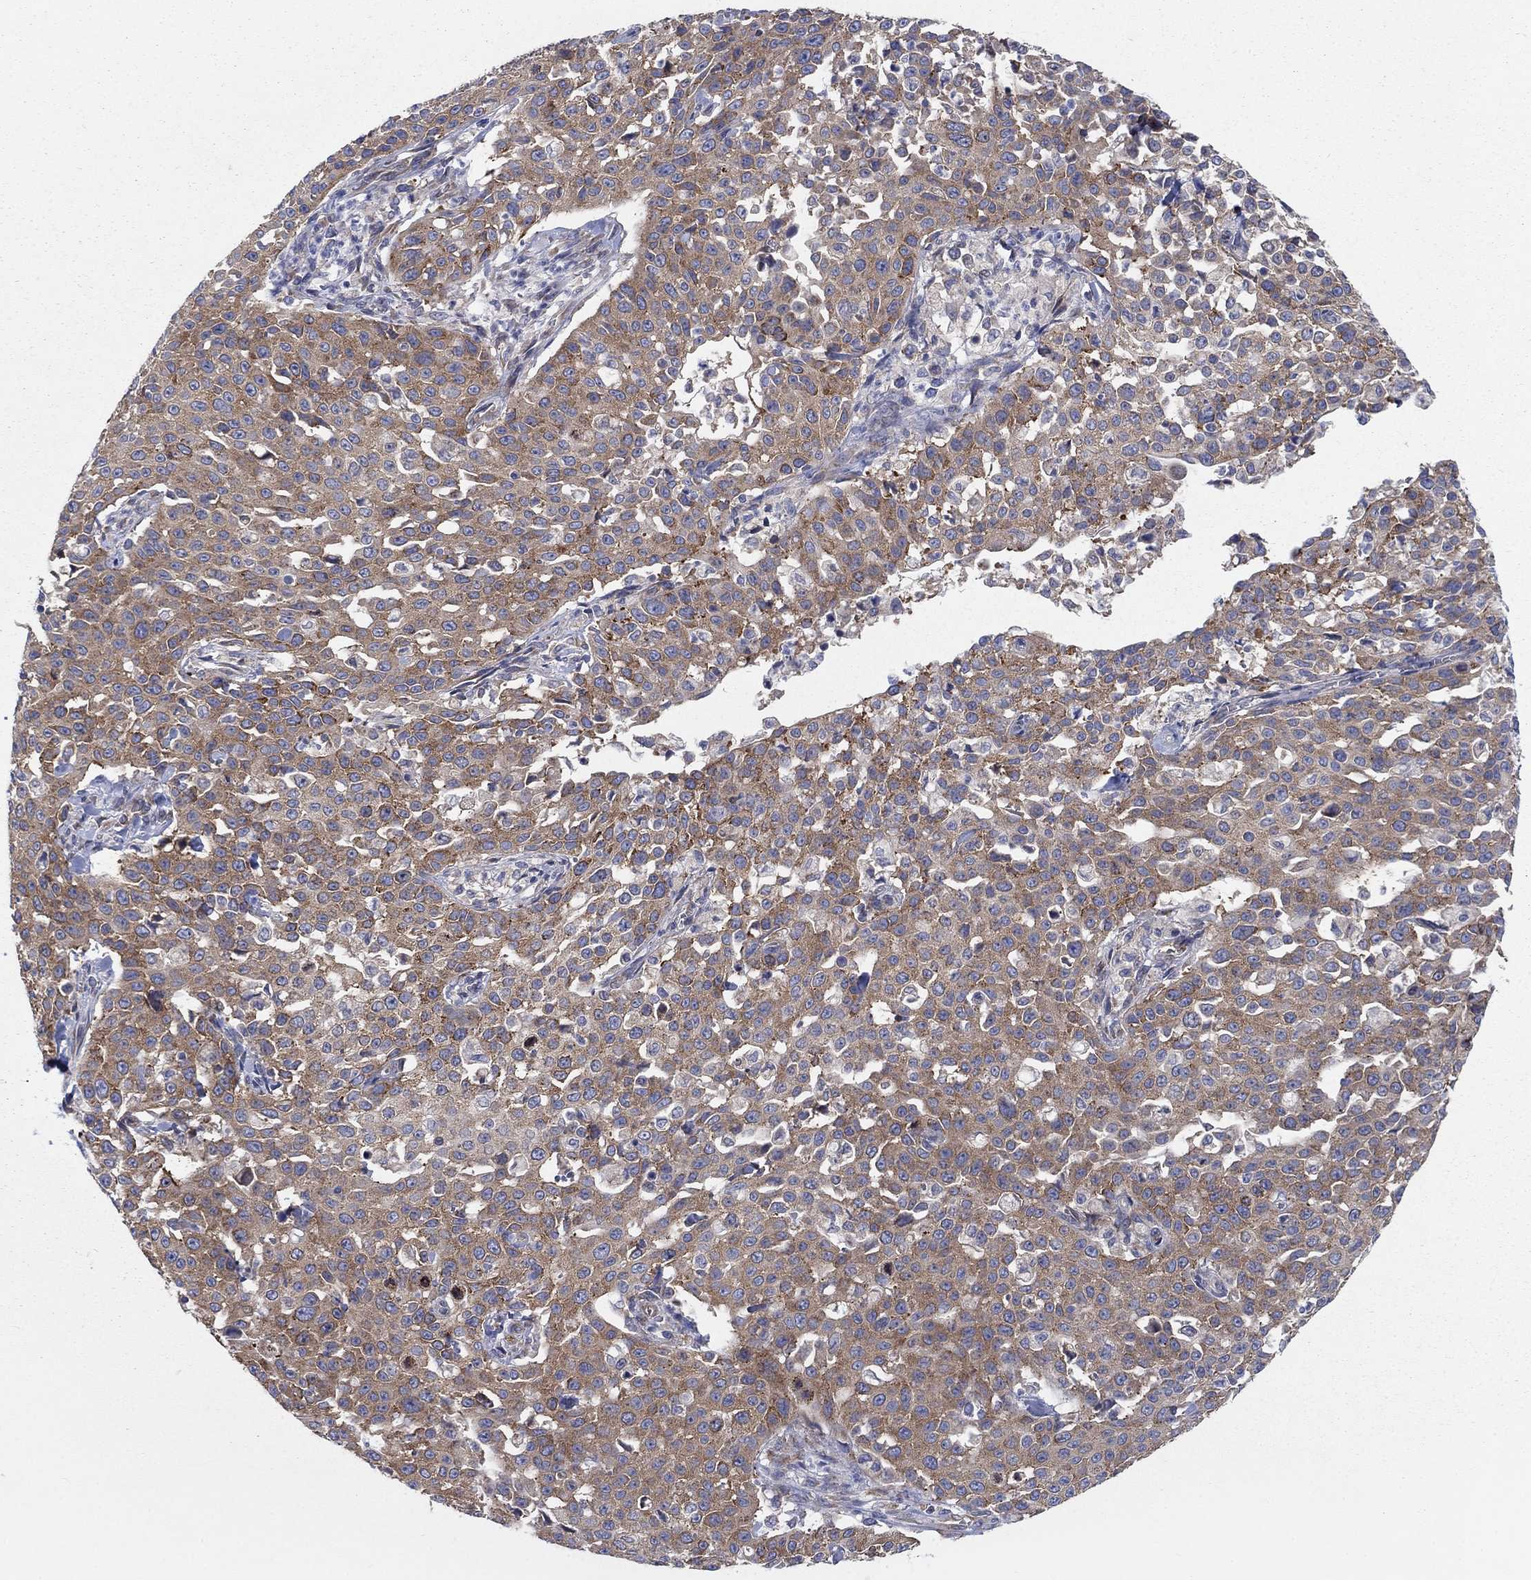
{"staining": {"intensity": "moderate", "quantity": ">75%", "location": "cytoplasmic/membranous"}, "tissue": "cervical cancer", "cell_type": "Tumor cells", "image_type": "cancer", "snomed": [{"axis": "morphology", "description": "Squamous cell carcinoma, NOS"}, {"axis": "topography", "description": "Cervix"}], "caption": "Protein analysis of cervical cancer (squamous cell carcinoma) tissue demonstrates moderate cytoplasmic/membranous positivity in about >75% of tumor cells. Using DAB (3,3'-diaminobenzidine) (brown) and hematoxylin (blue) stains, captured at high magnification using brightfield microscopy.", "gene": "TMEM59", "patient": {"sex": "female", "age": 26}}